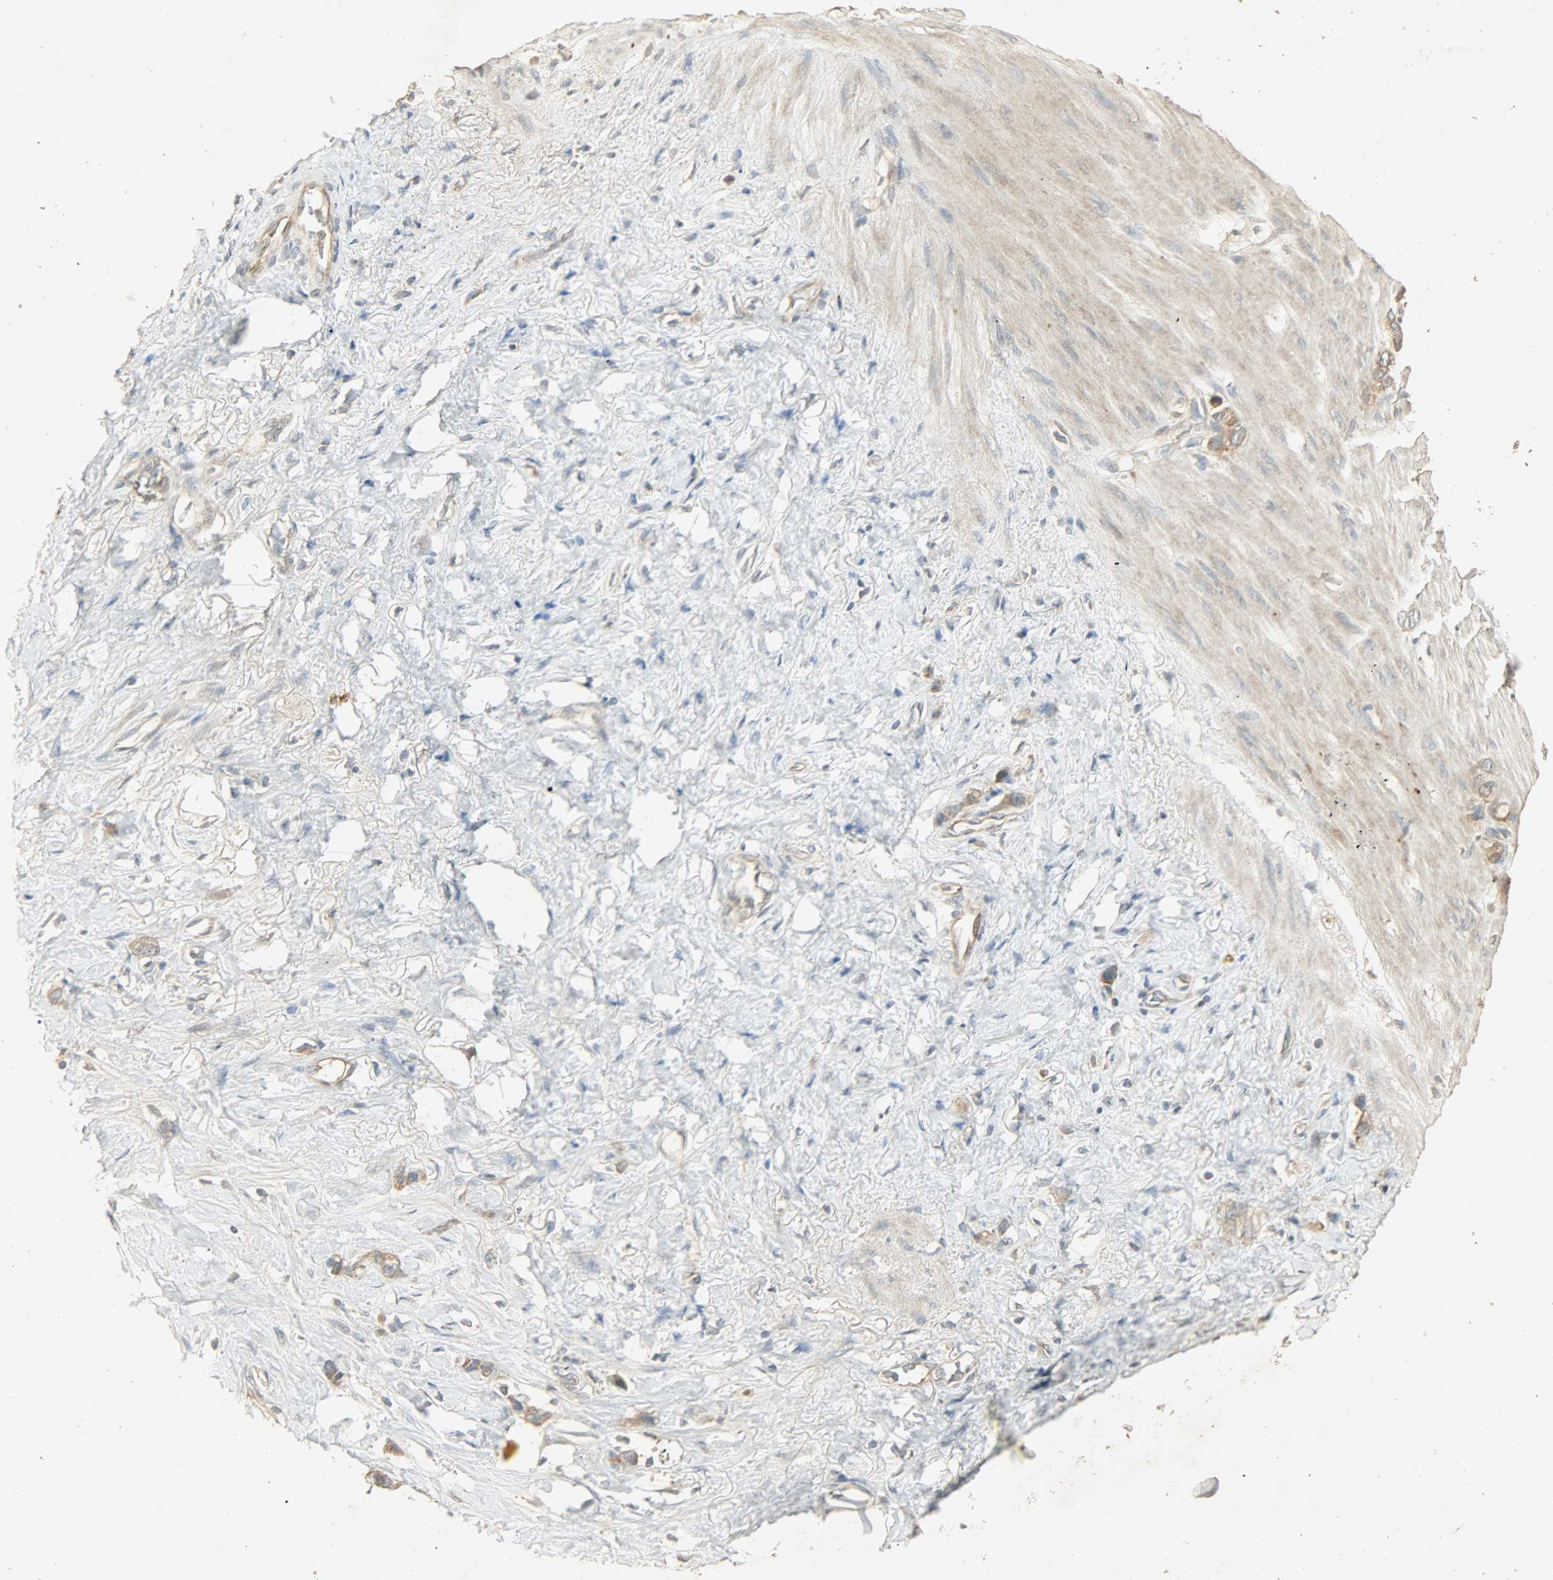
{"staining": {"intensity": "moderate", "quantity": ">75%", "location": "cytoplasmic/membranous"}, "tissue": "stomach cancer", "cell_type": "Tumor cells", "image_type": "cancer", "snomed": [{"axis": "morphology", "description": "Normal tissue, NOS"}, {"axis": "morphology", "description": "Adenocarcinoma, NOS"}, {"axis": "morphology", "description": "Adenocarcinoma, High grade"}, {"axis": "topography", "description": "Stomach, upper"}, {"axis": "topography", "description": "Stomach"}], "caption": "High-magnification brightfield microscopy of stomach cancer (high-grade adenocarcinoma) stained with DAB (brown) and counterstained with hematoxylin (blue). tumor cells exhibit moderate cytoplasmic/membranous staining is present in about>75% of cells. (DAB IHC with brightfield microscopy, high magnification).", "gene": "ATP2B1", "patient": {"sex": "female", "age": 65}}